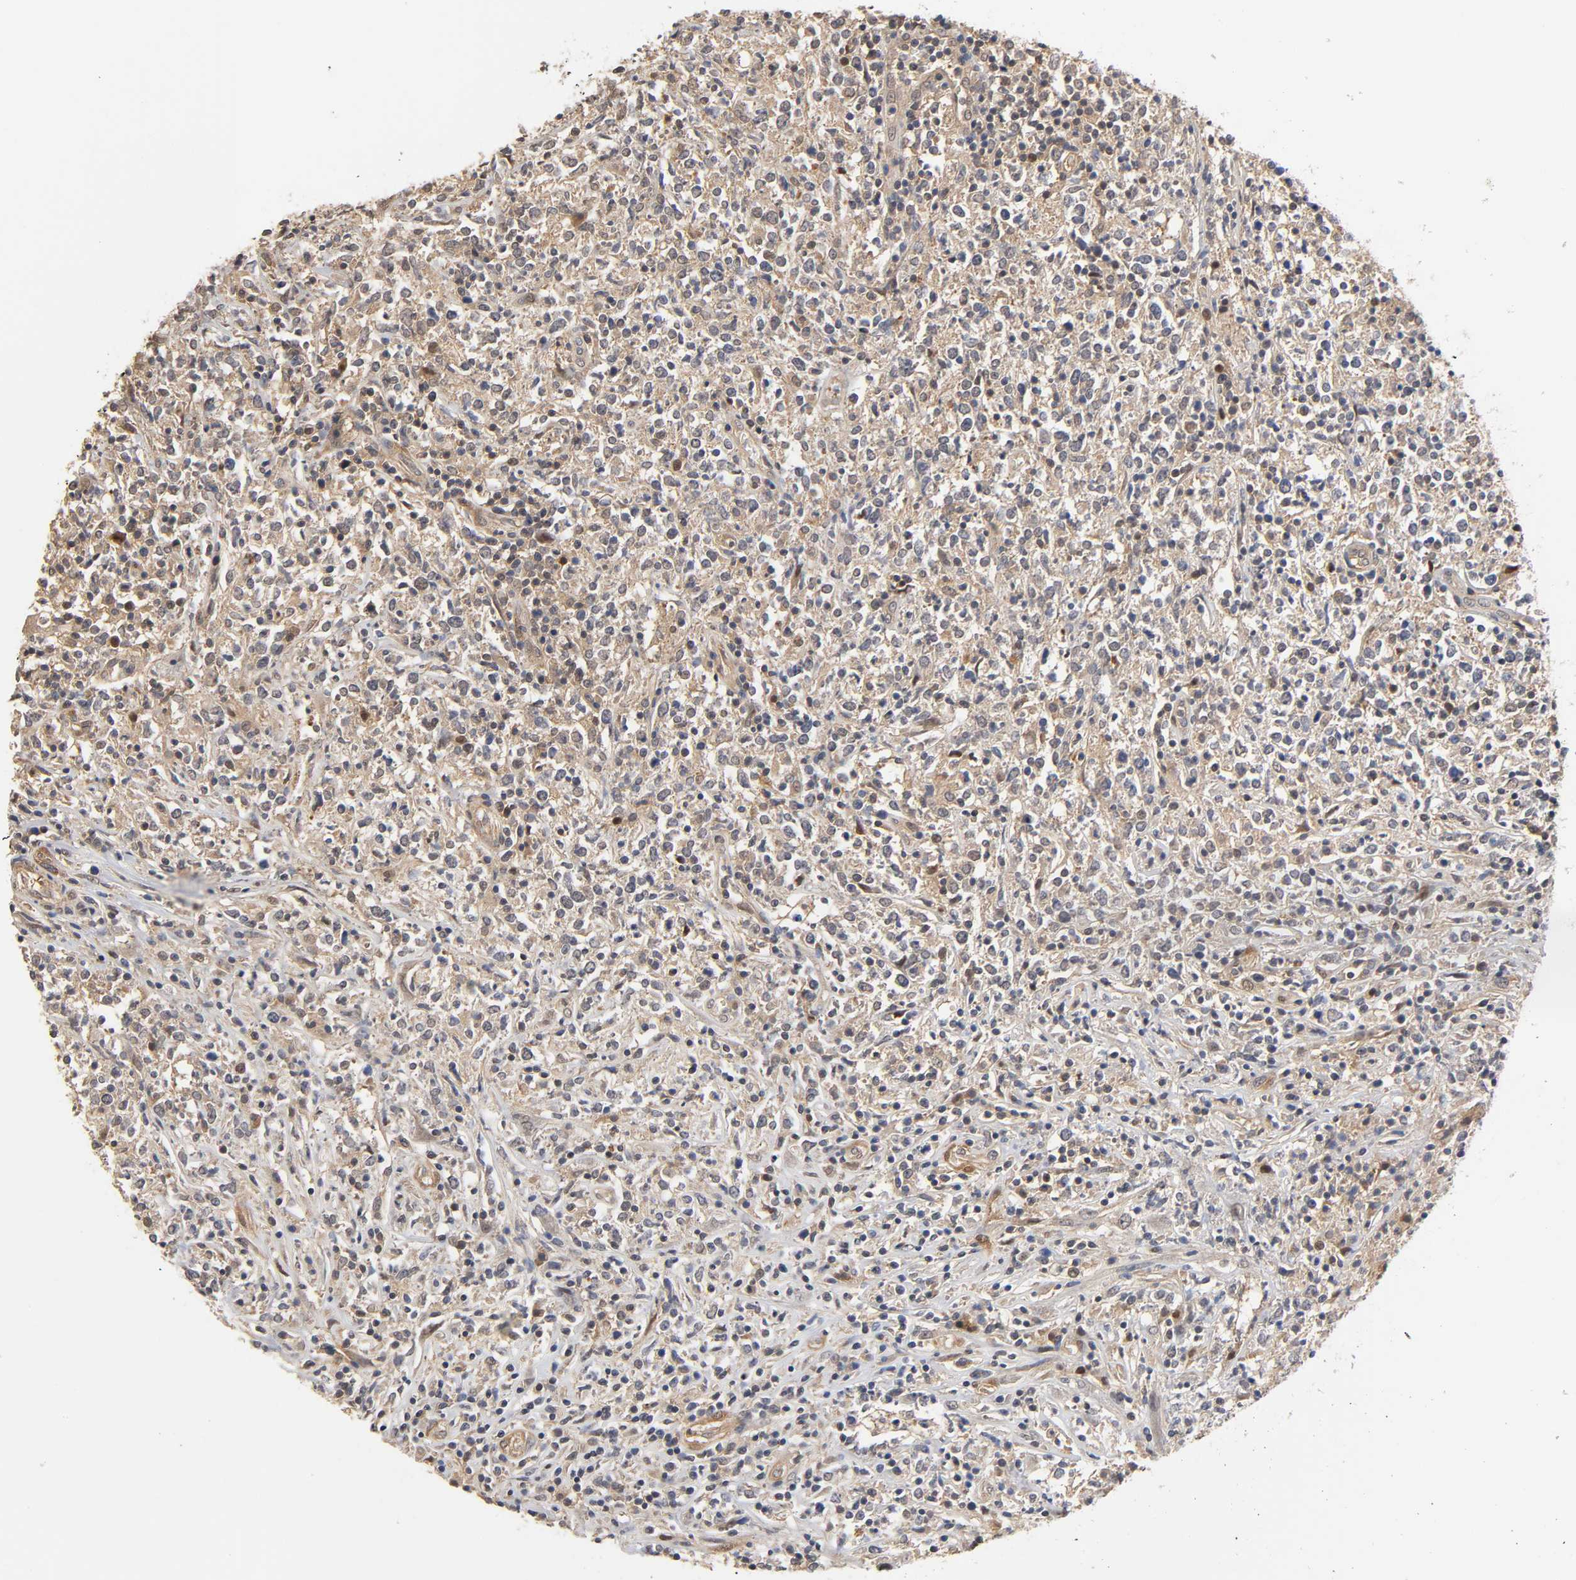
{"staining": {"intensity": "weak", "quantity": ">75%", "location": "cytoplasmic/membranous"}, "tissue": "lymphoma", "cell_type": "Tumor cells", "image_type": "cancer", "snomed": [{"axis": "morphology", "description": "Malignant lymphoma, non-Hodgkin's type, High grade"}, {"axis": "topography", "description": "Lymph node"}], "caption": "This image reveals IHC staining of lymphoma, with low weak cytoplasmic/membranous staining in about >75% of tumor cells.", "gene": "PDE5A", "patient": {"sex": "female", "age": 84}}